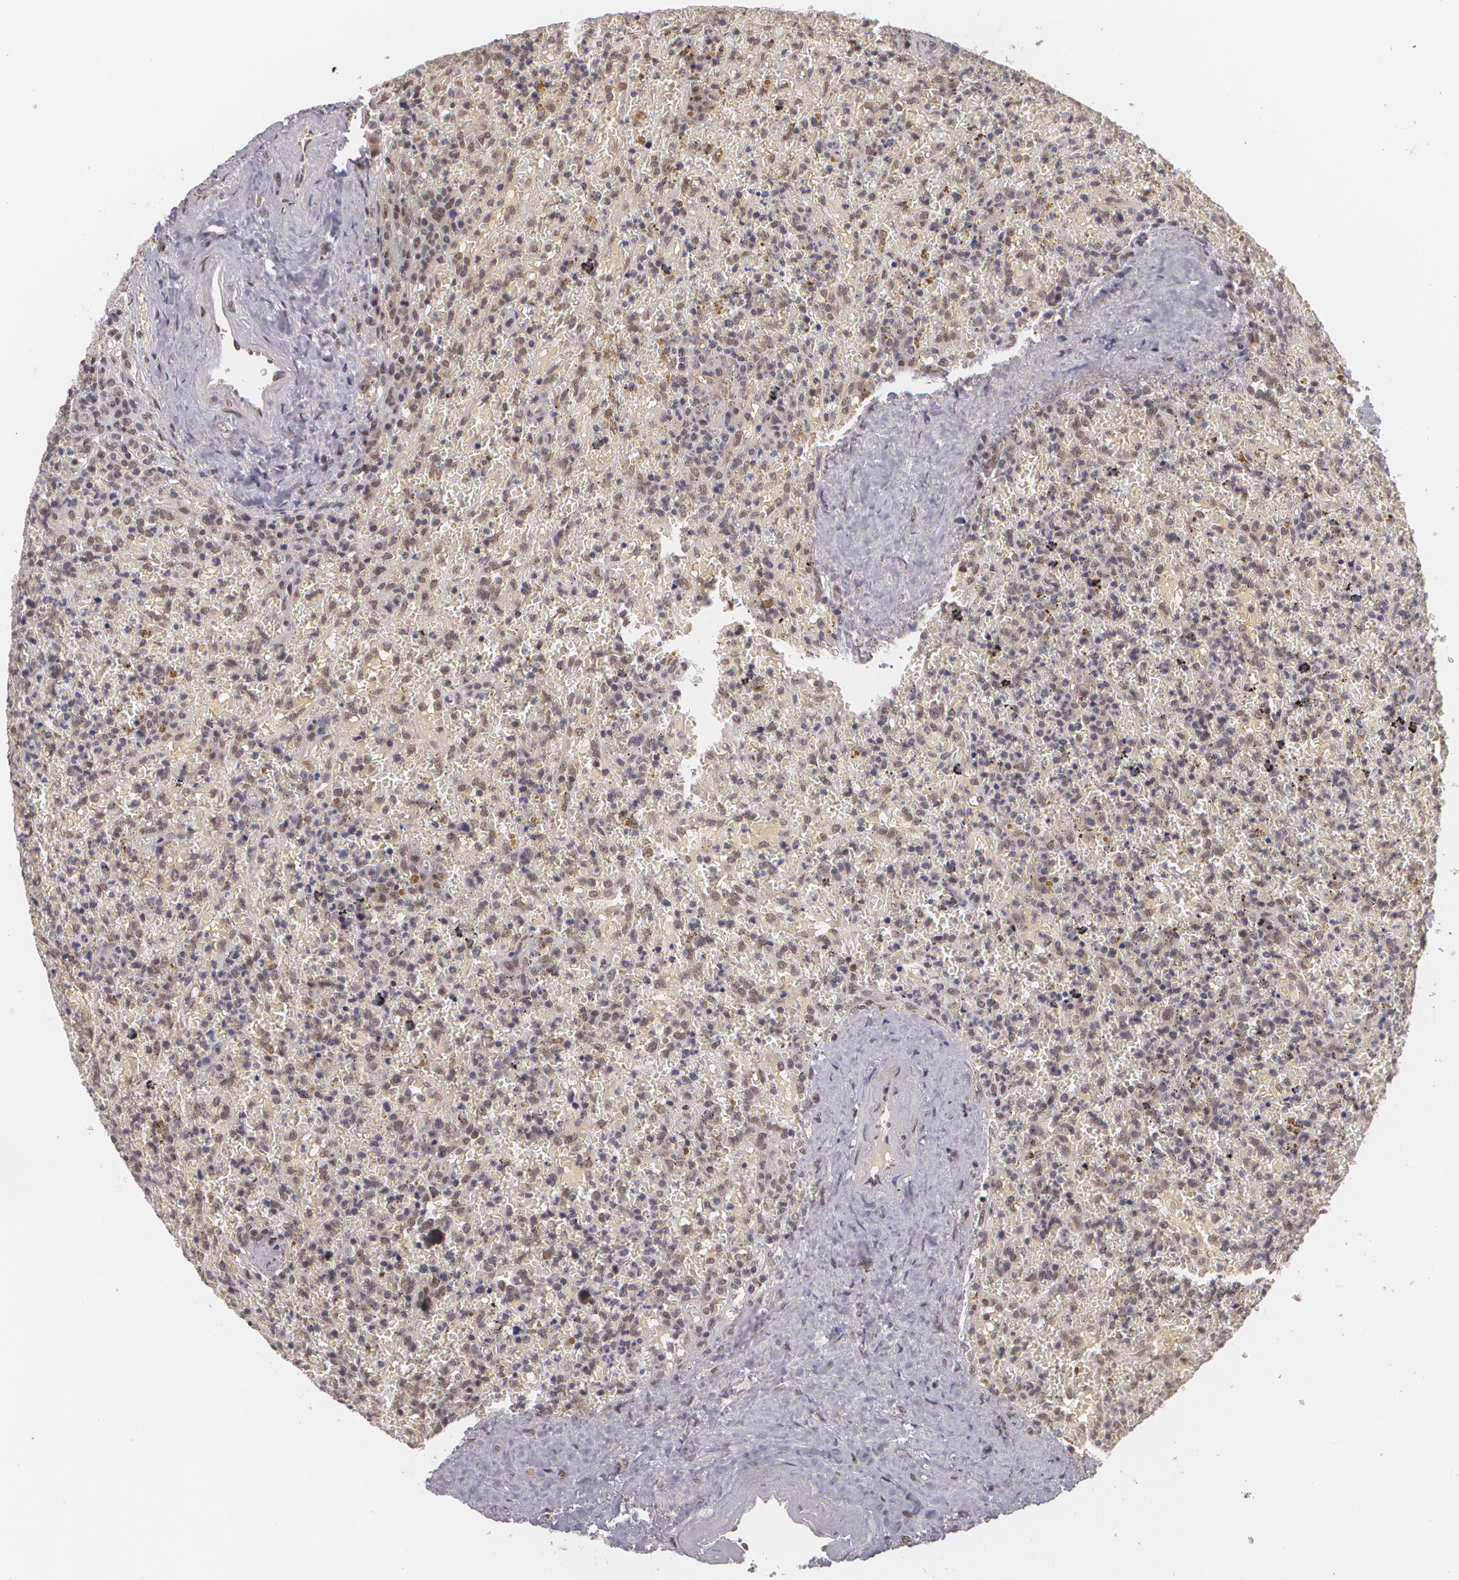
{"staining": {"intensity": "weak", "quantity": "<25%", "location": "nuclear"}, "tissue": "lymphoma", "cell_type": "Tumor cells", "image_type": "cancer", "snomed": [{"axis": "morphology", "description": "Malignant lymphoma, non-Hodgkin's type, High grade"}, {"axis": "topography", "description": "Spleen"}, {"axis": "topography", "description": "Lymph node"}], "caption": "Human lymphoma stained for a protein using immunohistochemistry (IHC) shows no staining in tumor cells.", "gene": "ALX1", "patient": {"sex": "female", "age": 70}}